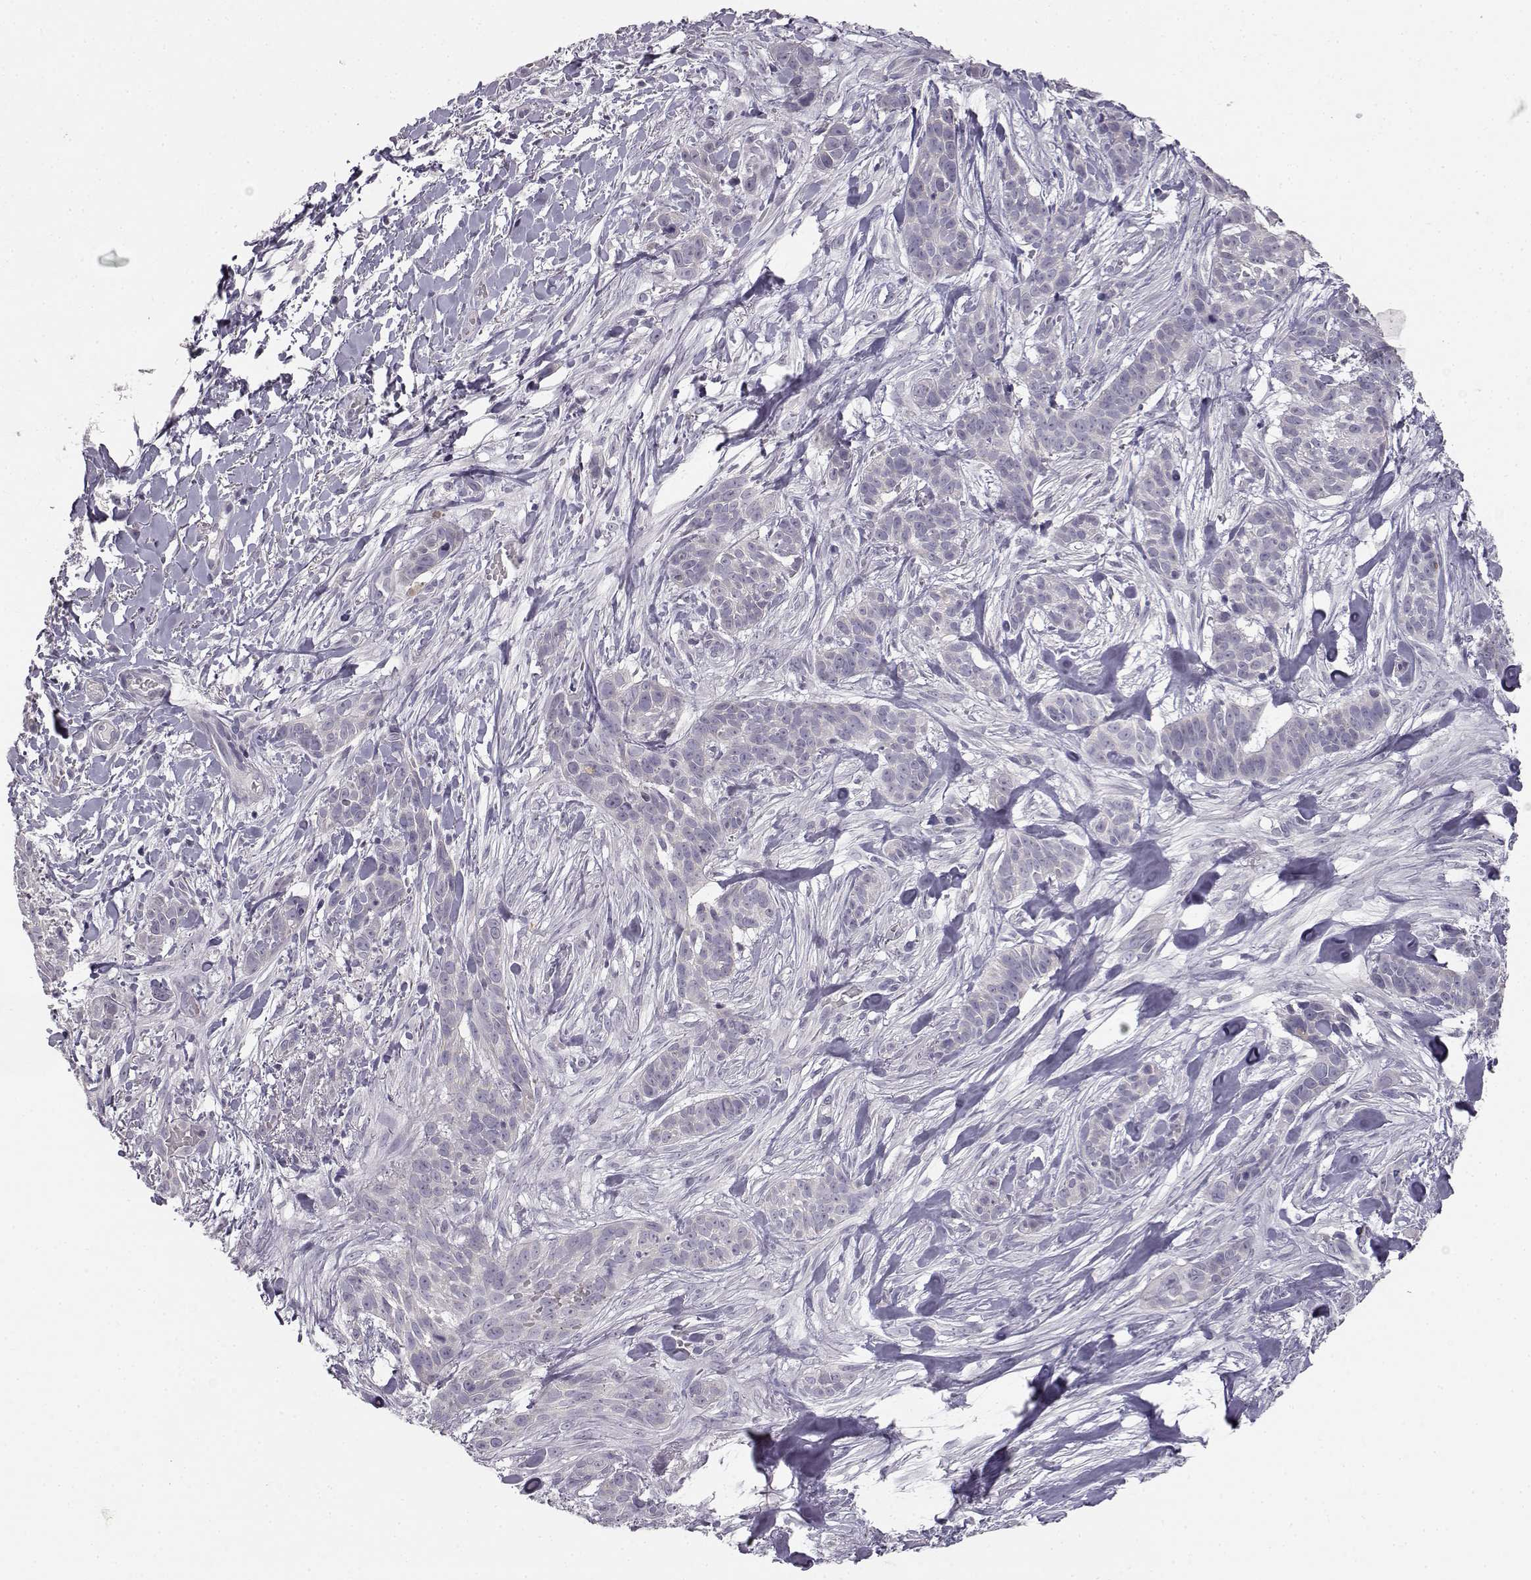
{"staining": {"intensity": "negative", "quantity": "none", "location": "none"}, "tissue": "skin cancer", "cell_type": "Tumor cells", "image_type": "cancer", "snomed": [{"axis": "morphology", "description": "Basal cell carcinoma"}, {"axis": "topography", "description": "Skin"}], "caption": "High power microscopy micrograph of an immunohistochemistry (IHC) image of basal cell carcinoma (skin), revealing no significant positivity in tumor cells. Nuclei are stained in blue.", "gene": "MYCBPAP", "patient": {"sex": "male", "age": 87}}